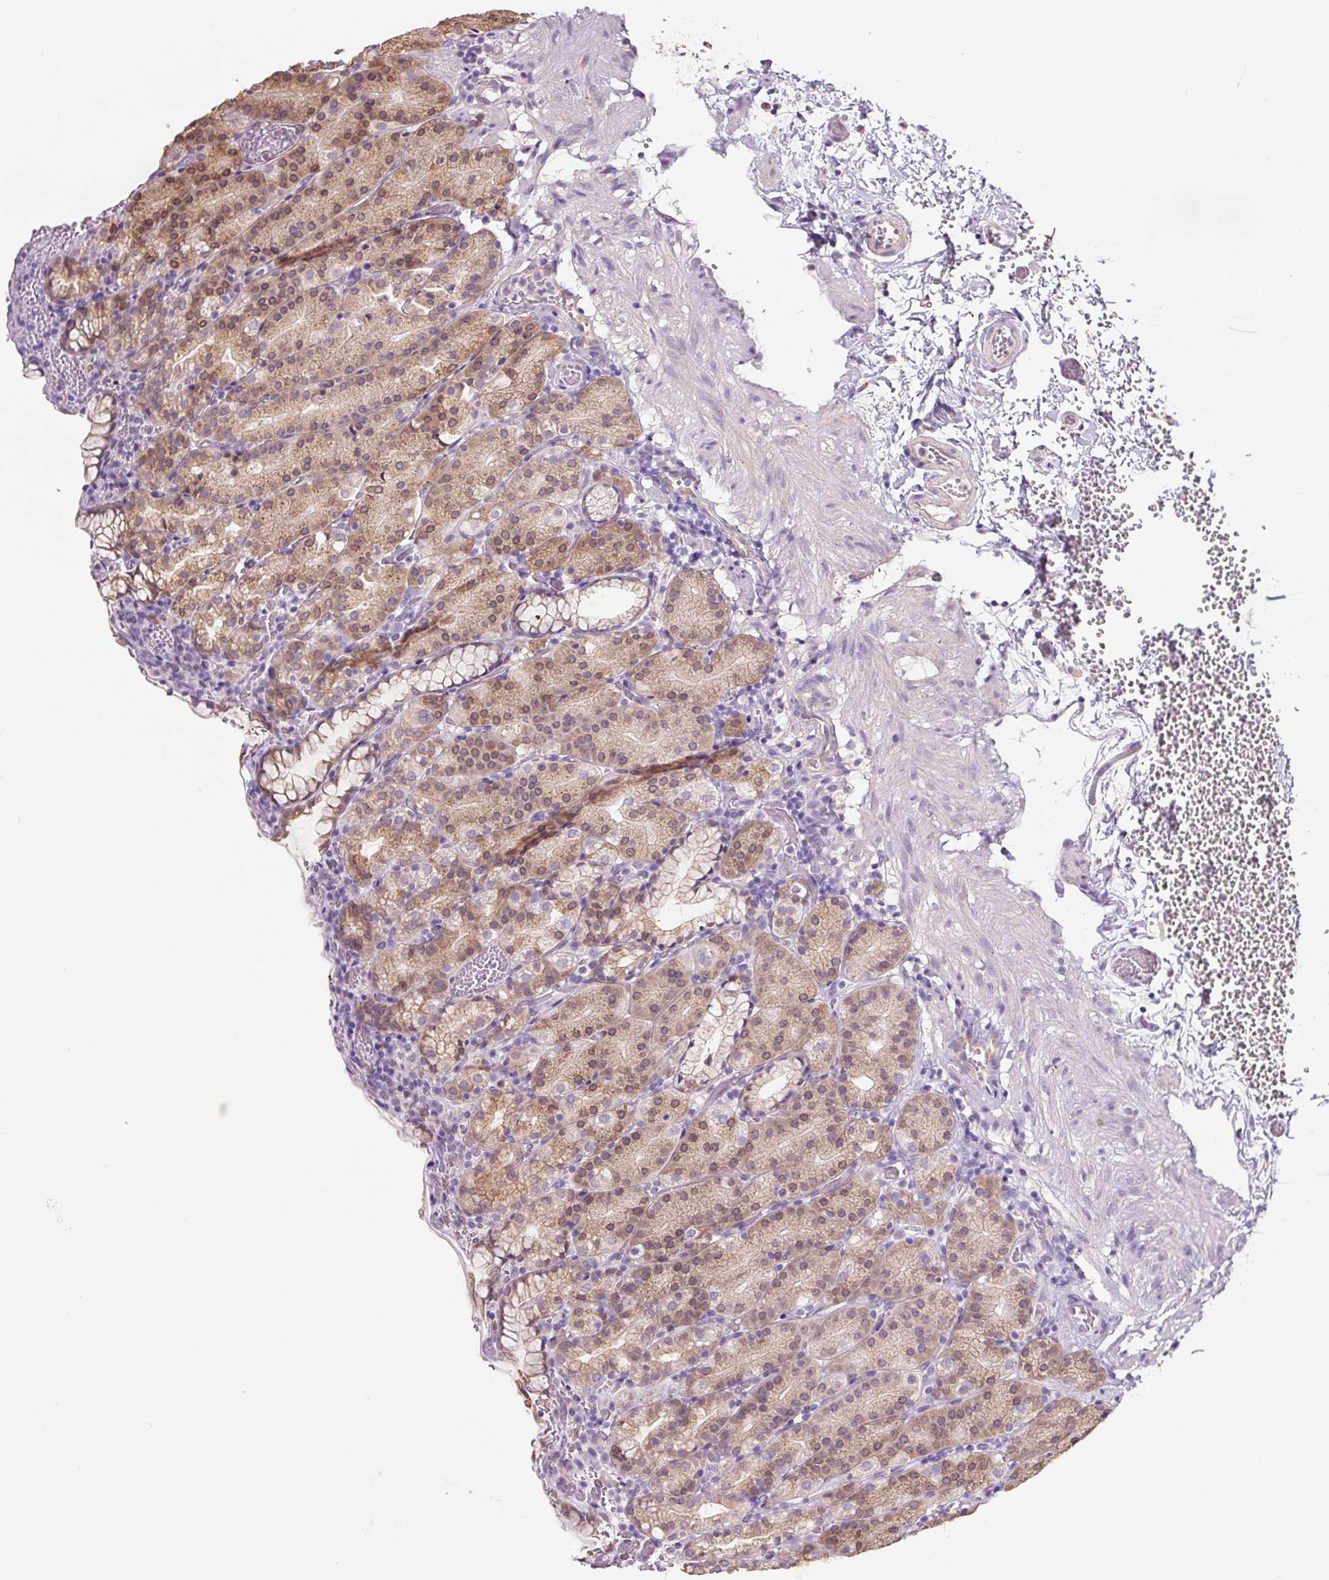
{"staining": {"intensity": "moderate", "quantity": "25%-75%", "location": "cytoplasmic/membranous"}, "tissue": "stomach", "cell_type": "Glandular cells", "image_type": "normal", "snomed": [{"axis": "morphology", "description": "Normal tissue, NOS"}, {"axis": "topography", "description": "Stomach, upper"}], "caption": "Protein staining of normal stomach reveals moderate cytoplasmic/membranous staining in approximately 25%-75% of glandular cells. (Stains: DAB (3,3'-diaminobenzidine) in brown, nuclei in blue, Microscopy: brightfield microscopy at high magnification).", "gene": "ASRGL1", "patient": {"sex": "female", "age": 81}}